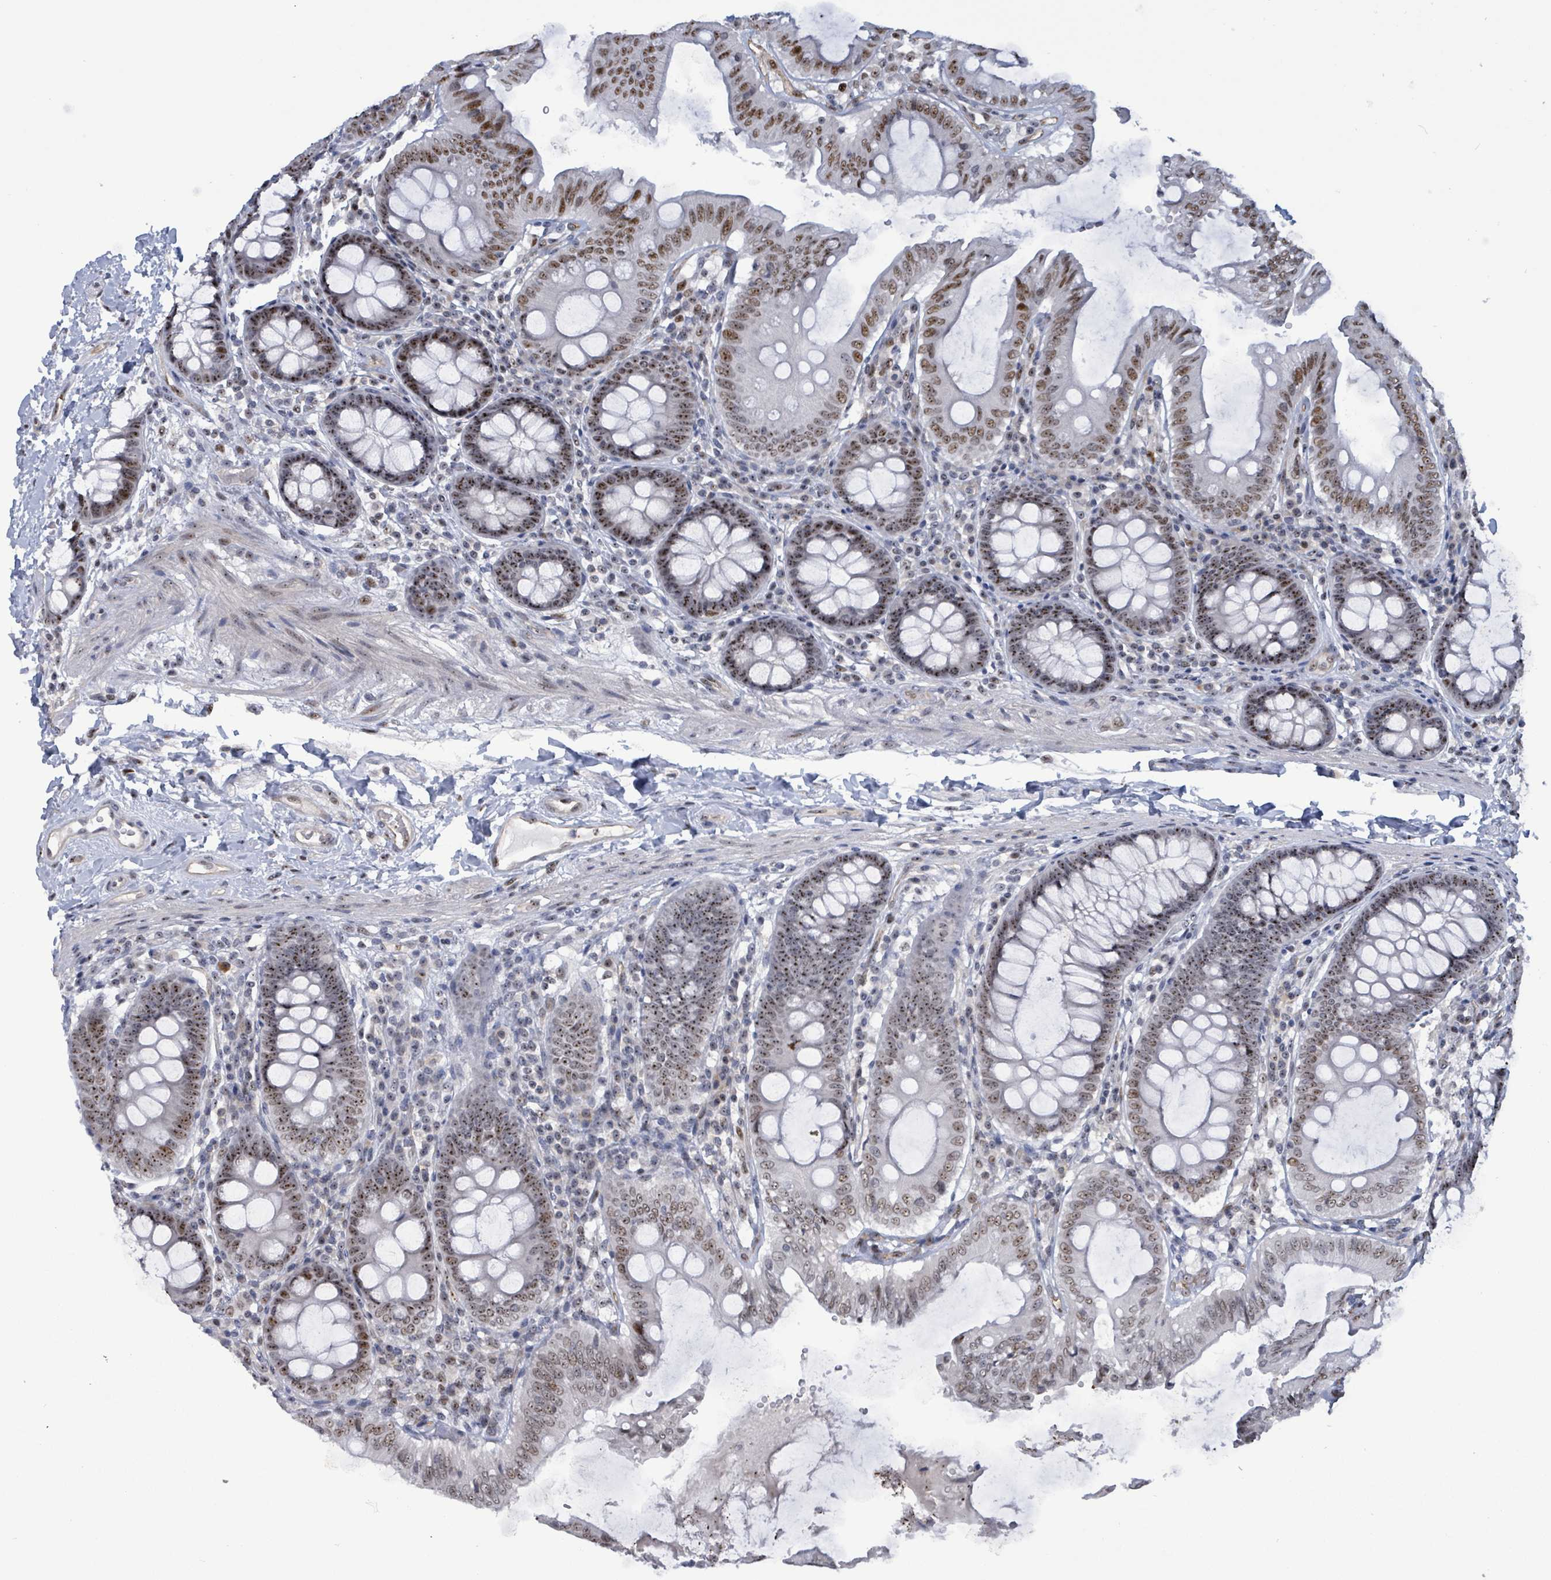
{"staining": {"intensity": "weak", "quantity": ">75%", "location": "nuclear"}, "tissue": "colon", "cell_type": "Endothelial cells", "image_type": "normal", "snomed": [{"axis": "morphology", "description": "Normal tissue, NOS"}, {"axis": "topography", "description": "Colon"}], "caption": "Unremarkable colon displays weak nuclear expression in about >75% of endothelial cells, visualized by immunohistochemistry.", "gene": "RRN3", "patient": {"sex": "male", "age": 84}}